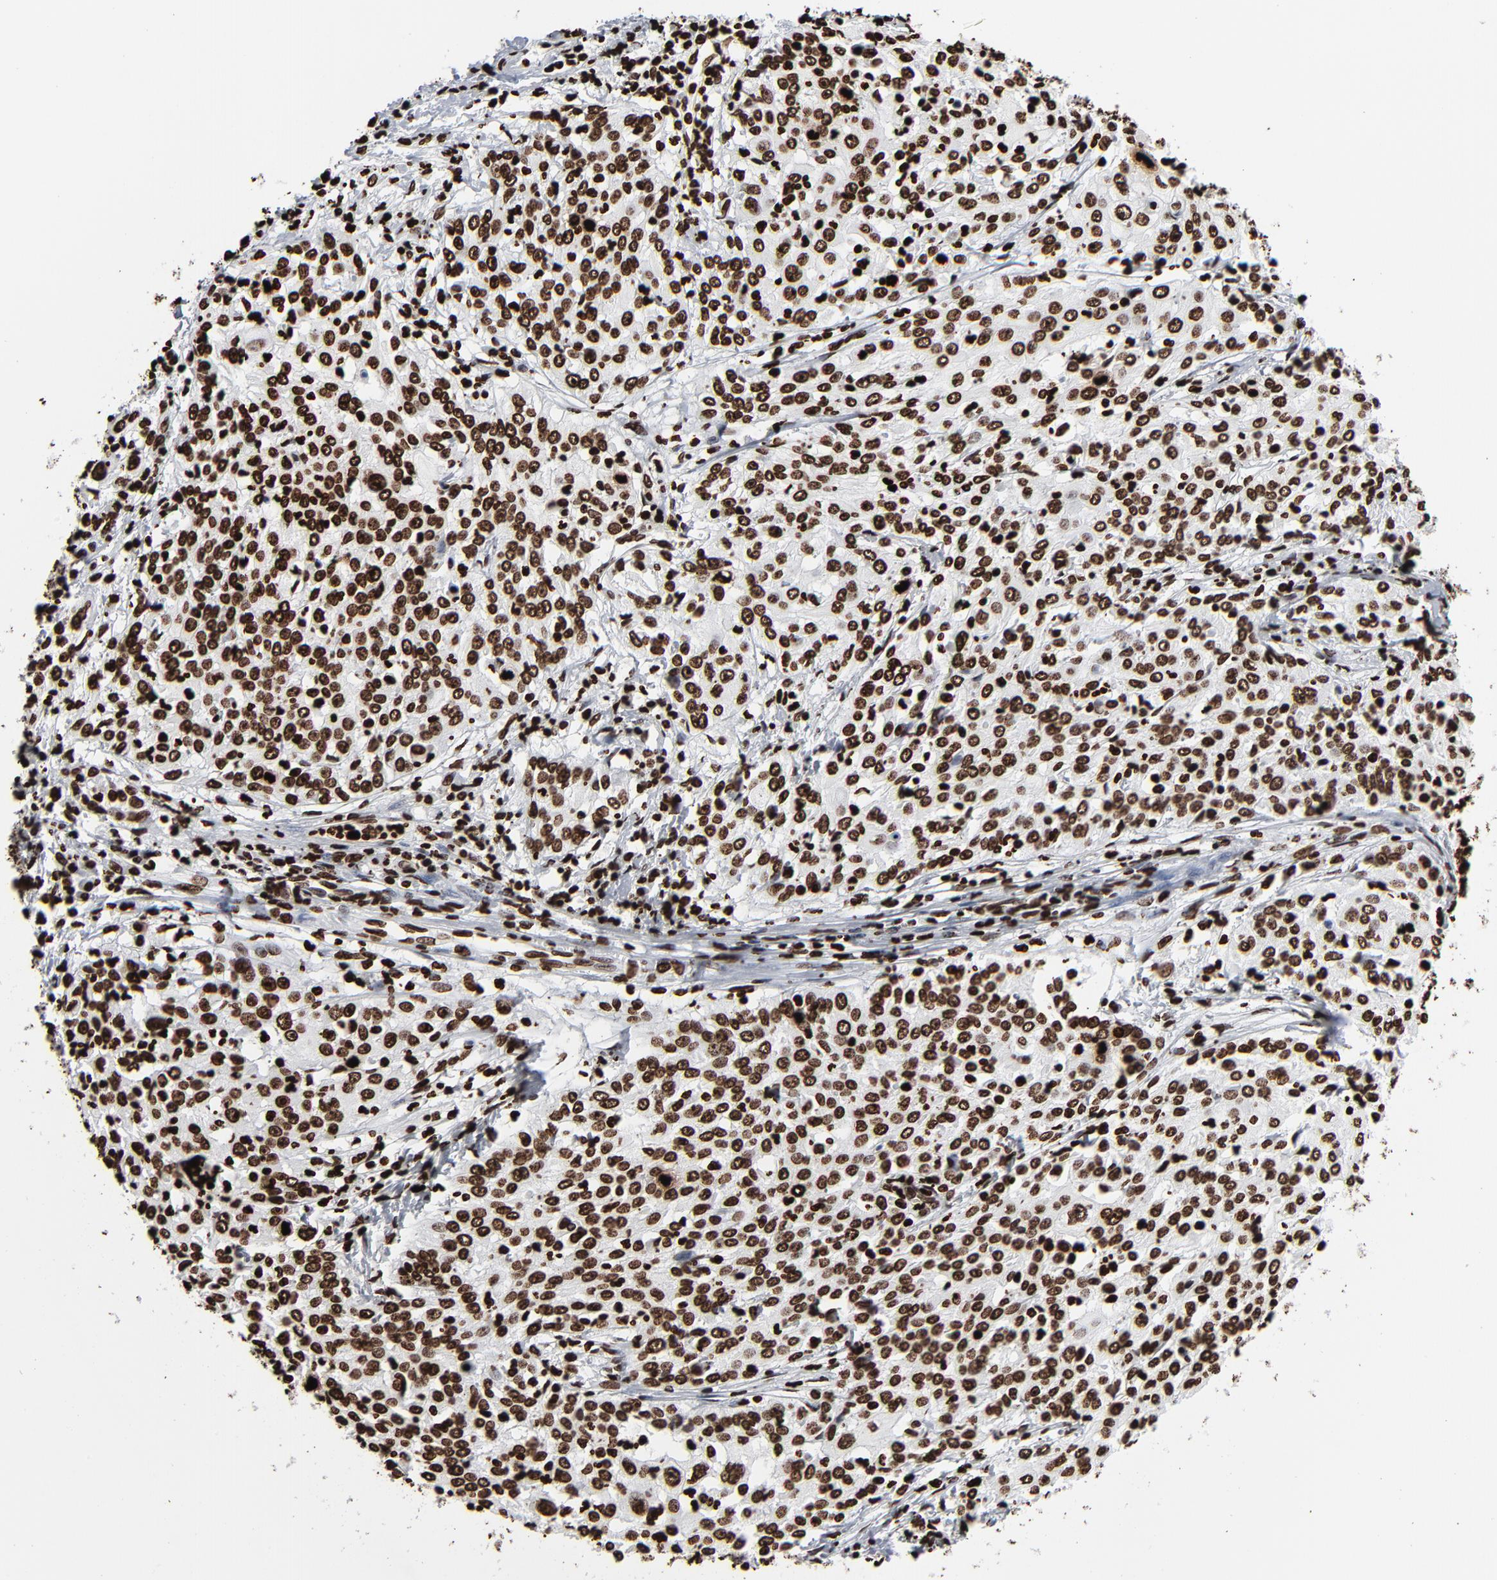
{"staining": {"intensity": "strong", "quantity": ">75%", "location": "nuclear"}, "tissue": "cervical cancer", "cell_type": "Tumor cells", "image_type": "cancer", "snomed": [{"axis": "morphology", "description": "Squamous cell carcinoma, NOS"}, {"axis": "topography", "description": "Cervix"}], "caption": "High-power microscopy captured an immunohistochemistry (IHC) micrograph of cervical cancer (squamous cell carcinoma), revealing strong nuclear staining in about >75% of tumor cells. (DAB = brown stain, brightfield microscopy at high magnification).", "gene": "H3-4", "patient": {"sex": "female", "age": 39}}